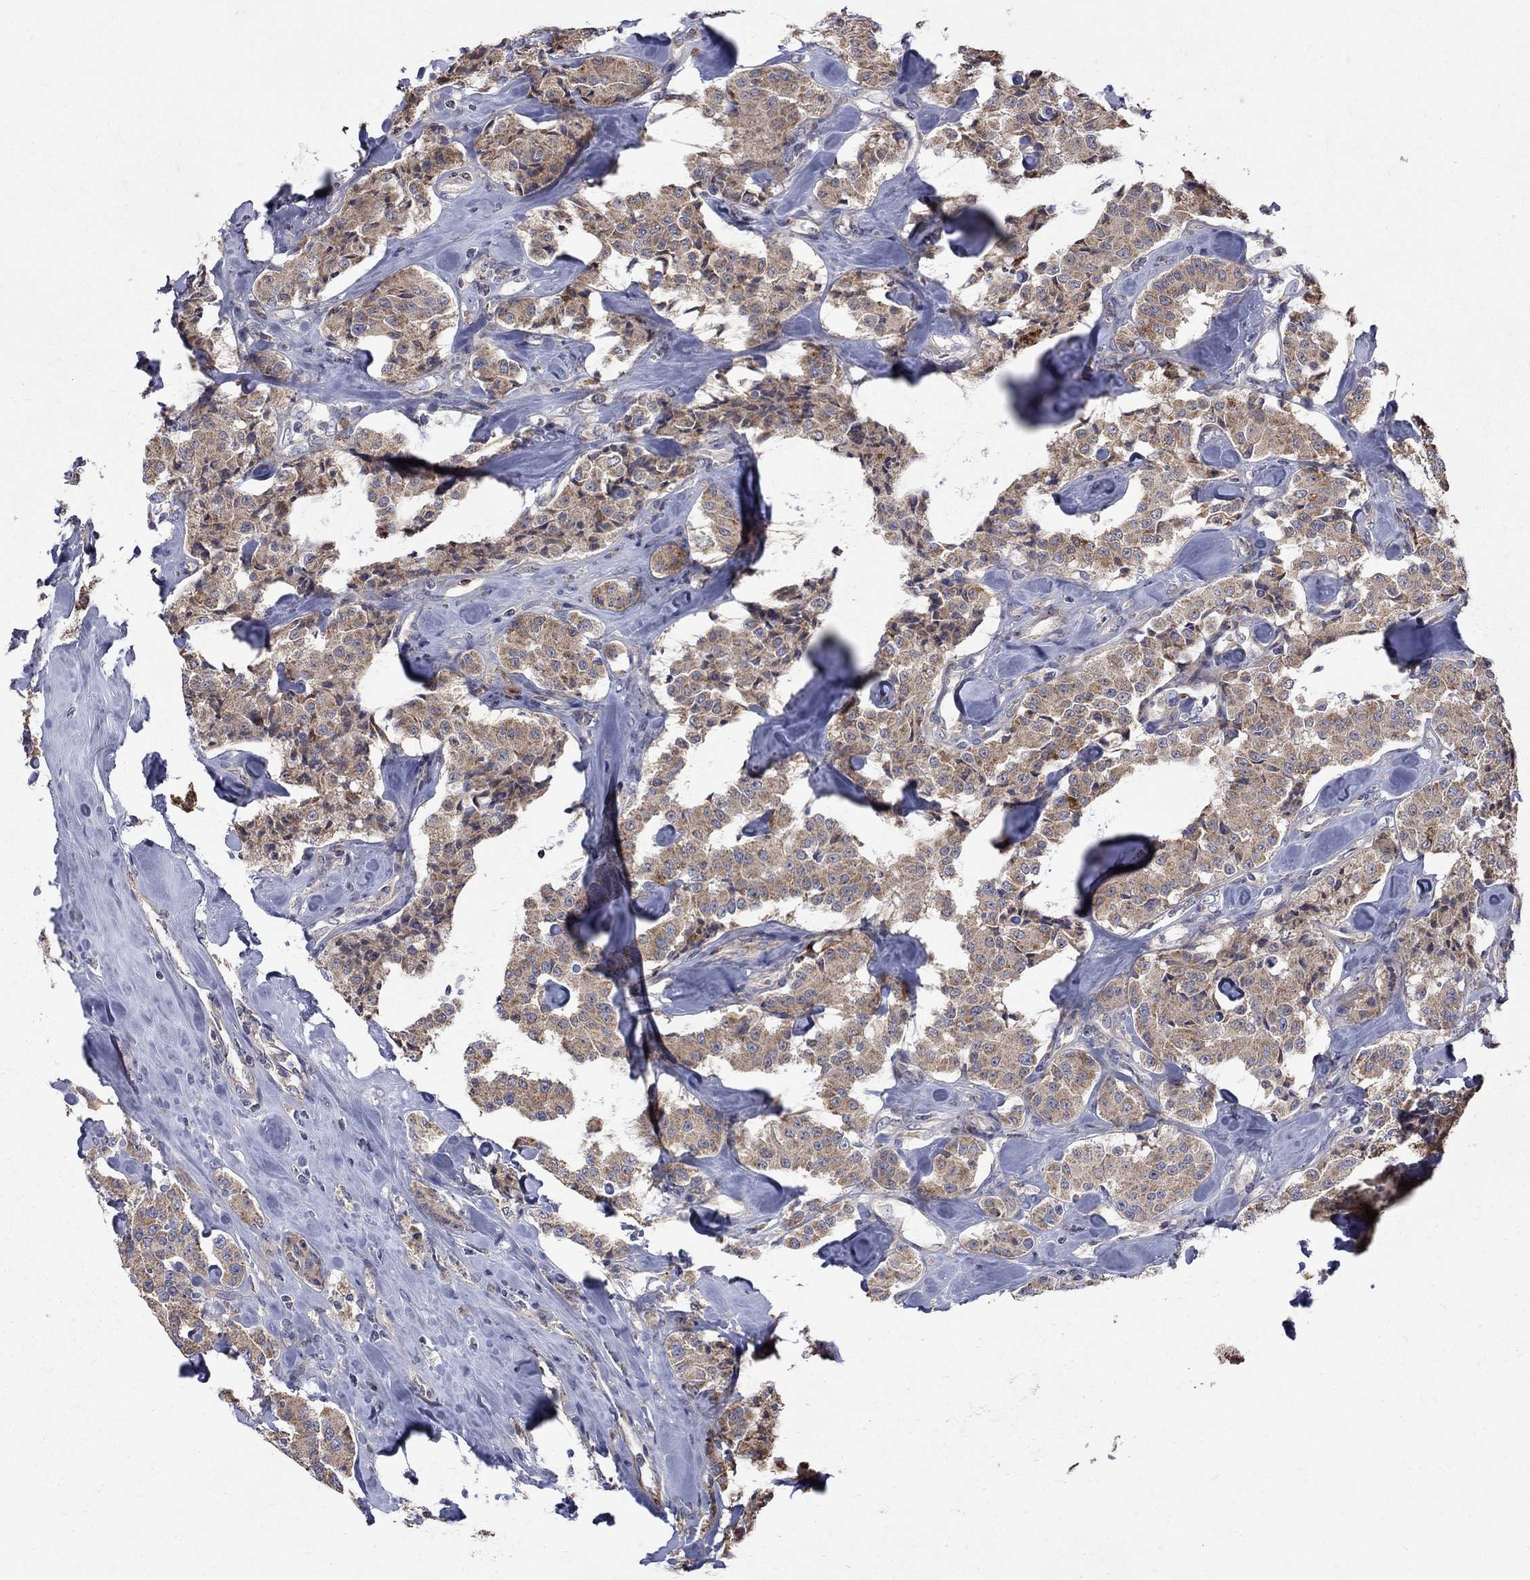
{"staining": {"intensity": "weak", "quantity": ">75%", "location": "cytoplasmic/membranous"}, "tissue": "carcinoid", "cell_type": "Tumor cells", "image_type": "cancer", "snomed": [{"axis": "morphology", "description": "Carcinoid, malignant, NOS"}, {"axis": "topography", "description": "Pancreas"}], "caption": "High-power microscopy captured an IHC image of carcinoid, revealing weak cytoplasmic/membranous staining in approximately >75% of tumor cells.", "gene": "SH2B1", "patient": {"sex": "male", "age": 41}}